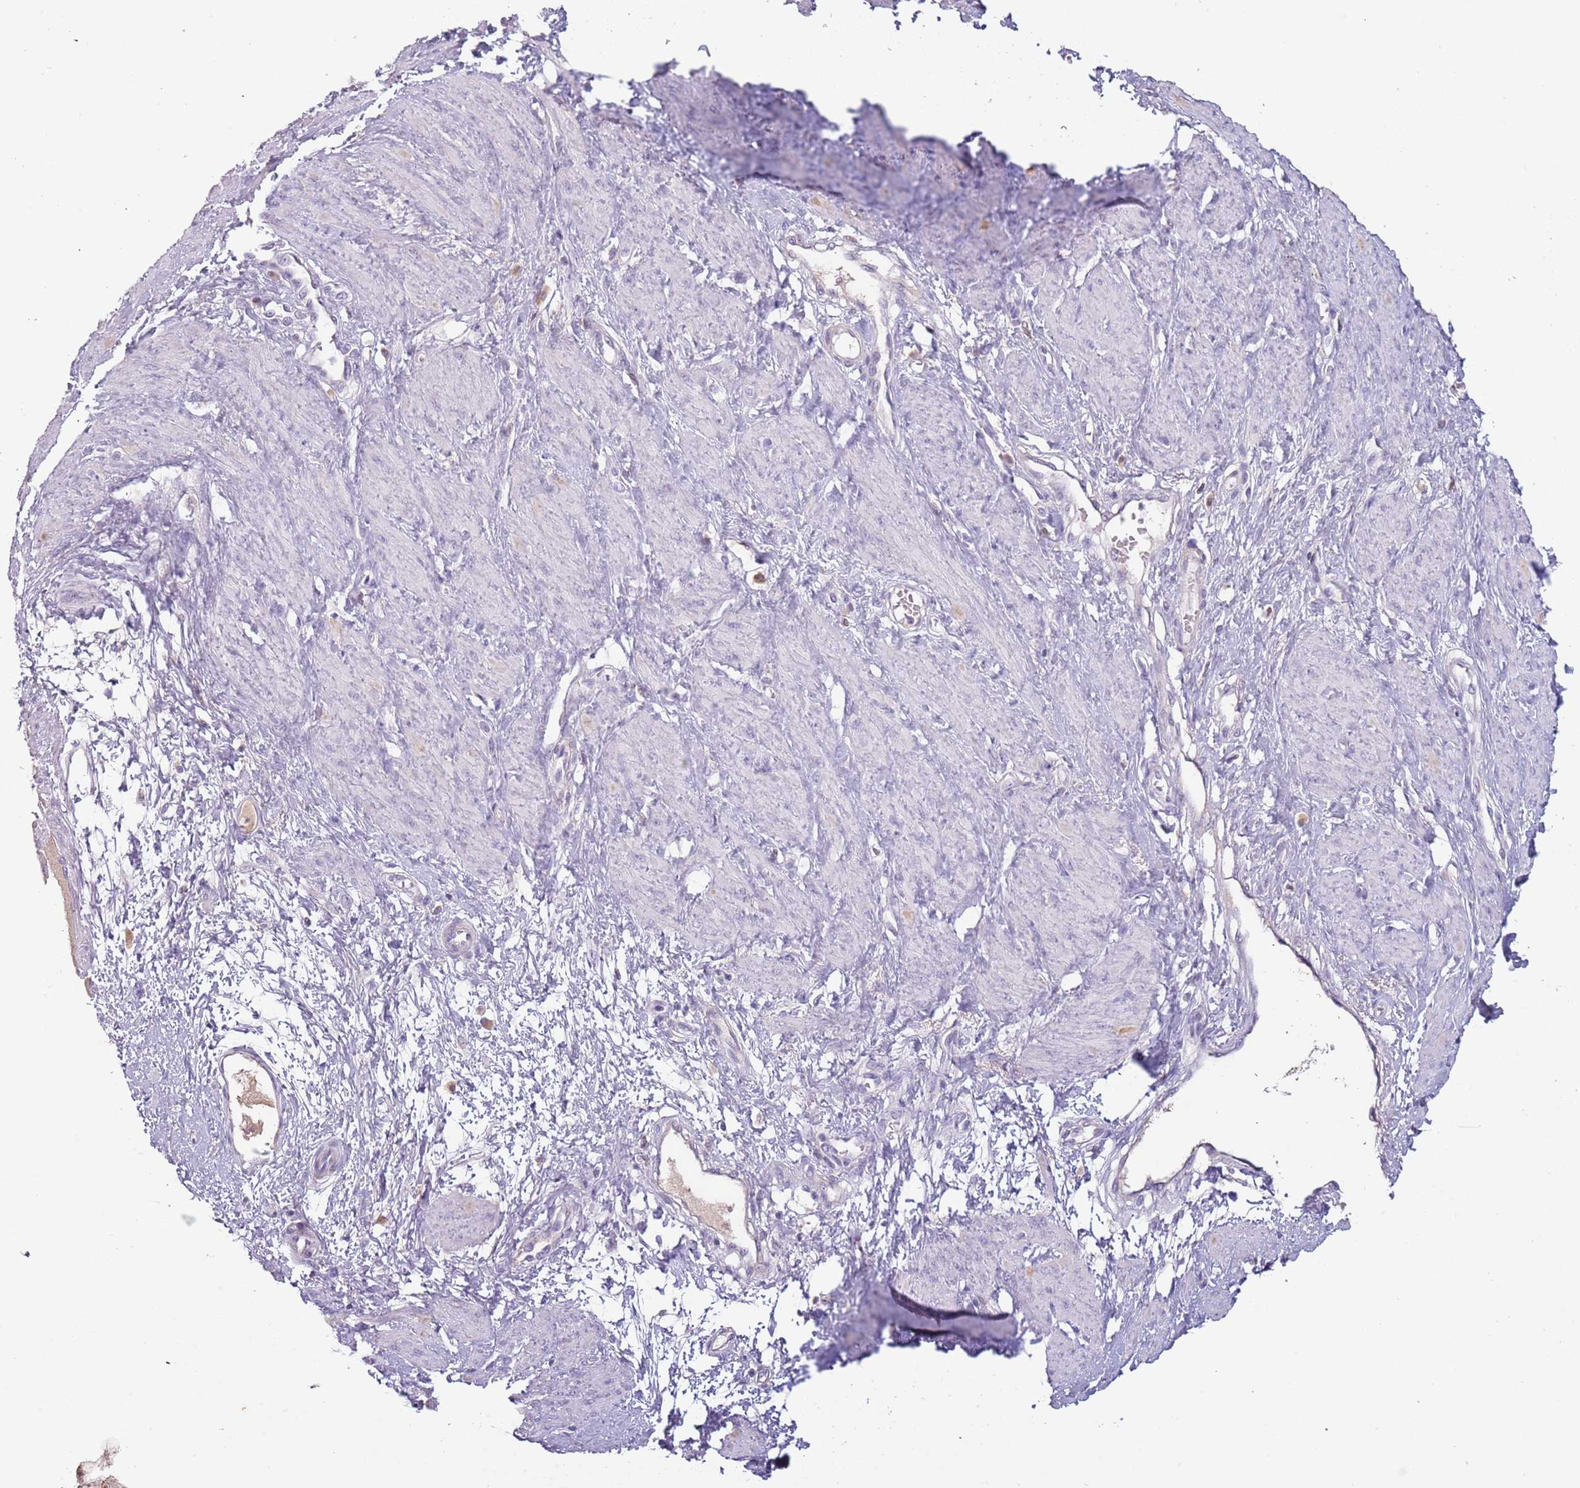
{"staining": {"intensity": "negative", "quantity": "none", "location": "none"}, "tissue": "smooth muscle", "cell_type": "Smooth muscle cells", "image_type": "normal", "snomed": [{"axis": "morphology", "description": "Normal tissue, NOS"}, {"axis": "topography", "description": "Smooth muscle"}, {"axis": "topography", "description": "Uterus"}], "caption": "The histopathology image shows no staining of smooth muscle cells in benign smooth muscle.", "gene": "SYS1", "patient": {"sex": "female", "age": 39}}